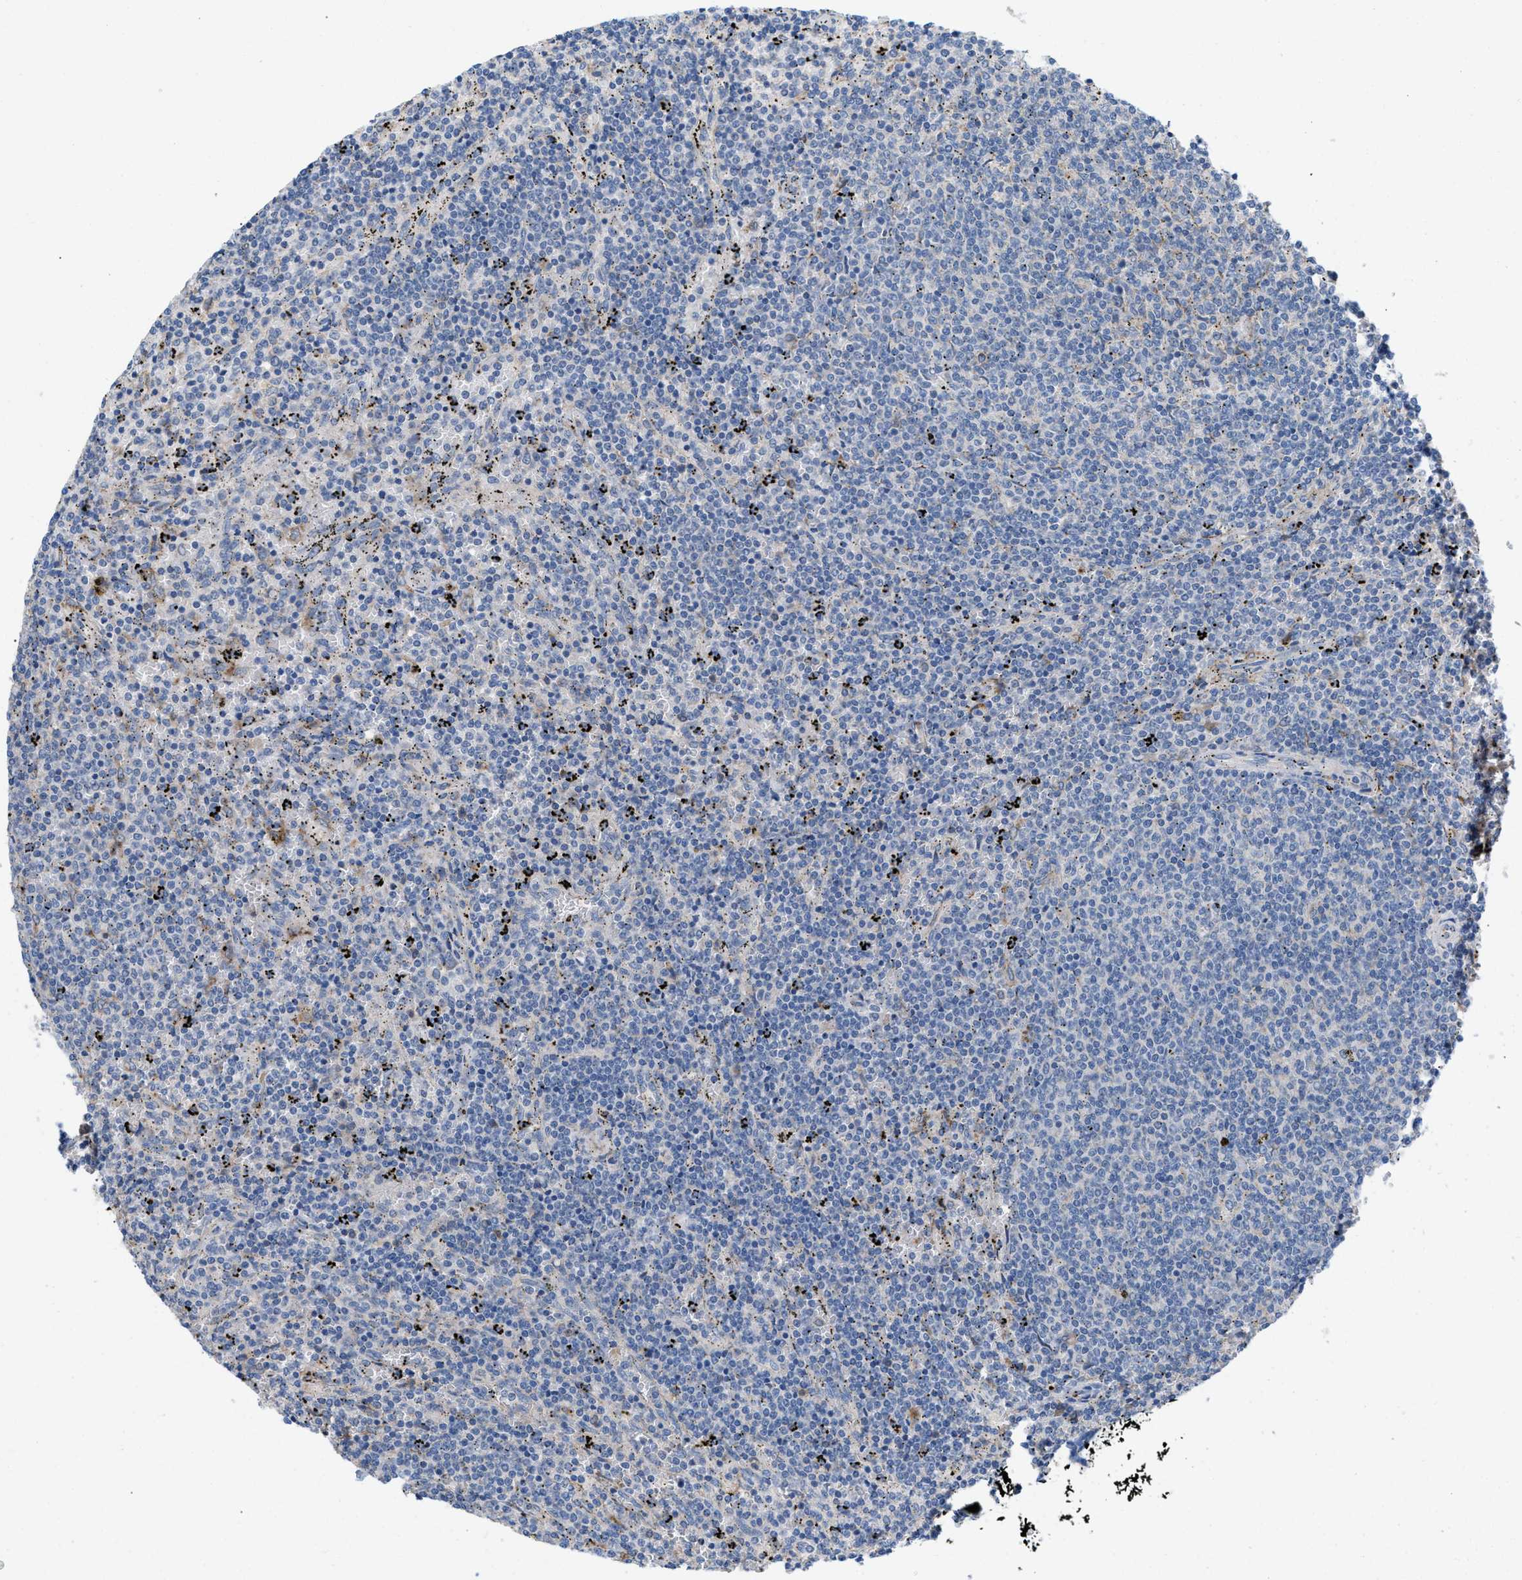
{"staining": {"intensity": "negative", "quantity": "none", "location": "none"}, "tissue": "lymphoma", "cell_type": "Tumor cells", "image_type": "cancer", "snomed": [{"axis": "morphology", "description": "Malignant lymphoma, non-Hodgkin's type, Low grade"}, {"axis": "topography", "description": "Spleen"}], "caption": "Immunohistochemical staining of human lymphoma exhibits no significant expression in tumor cells.", "gene": "DYNC2I1", "patient": {"sex": "female", "age": 50}}